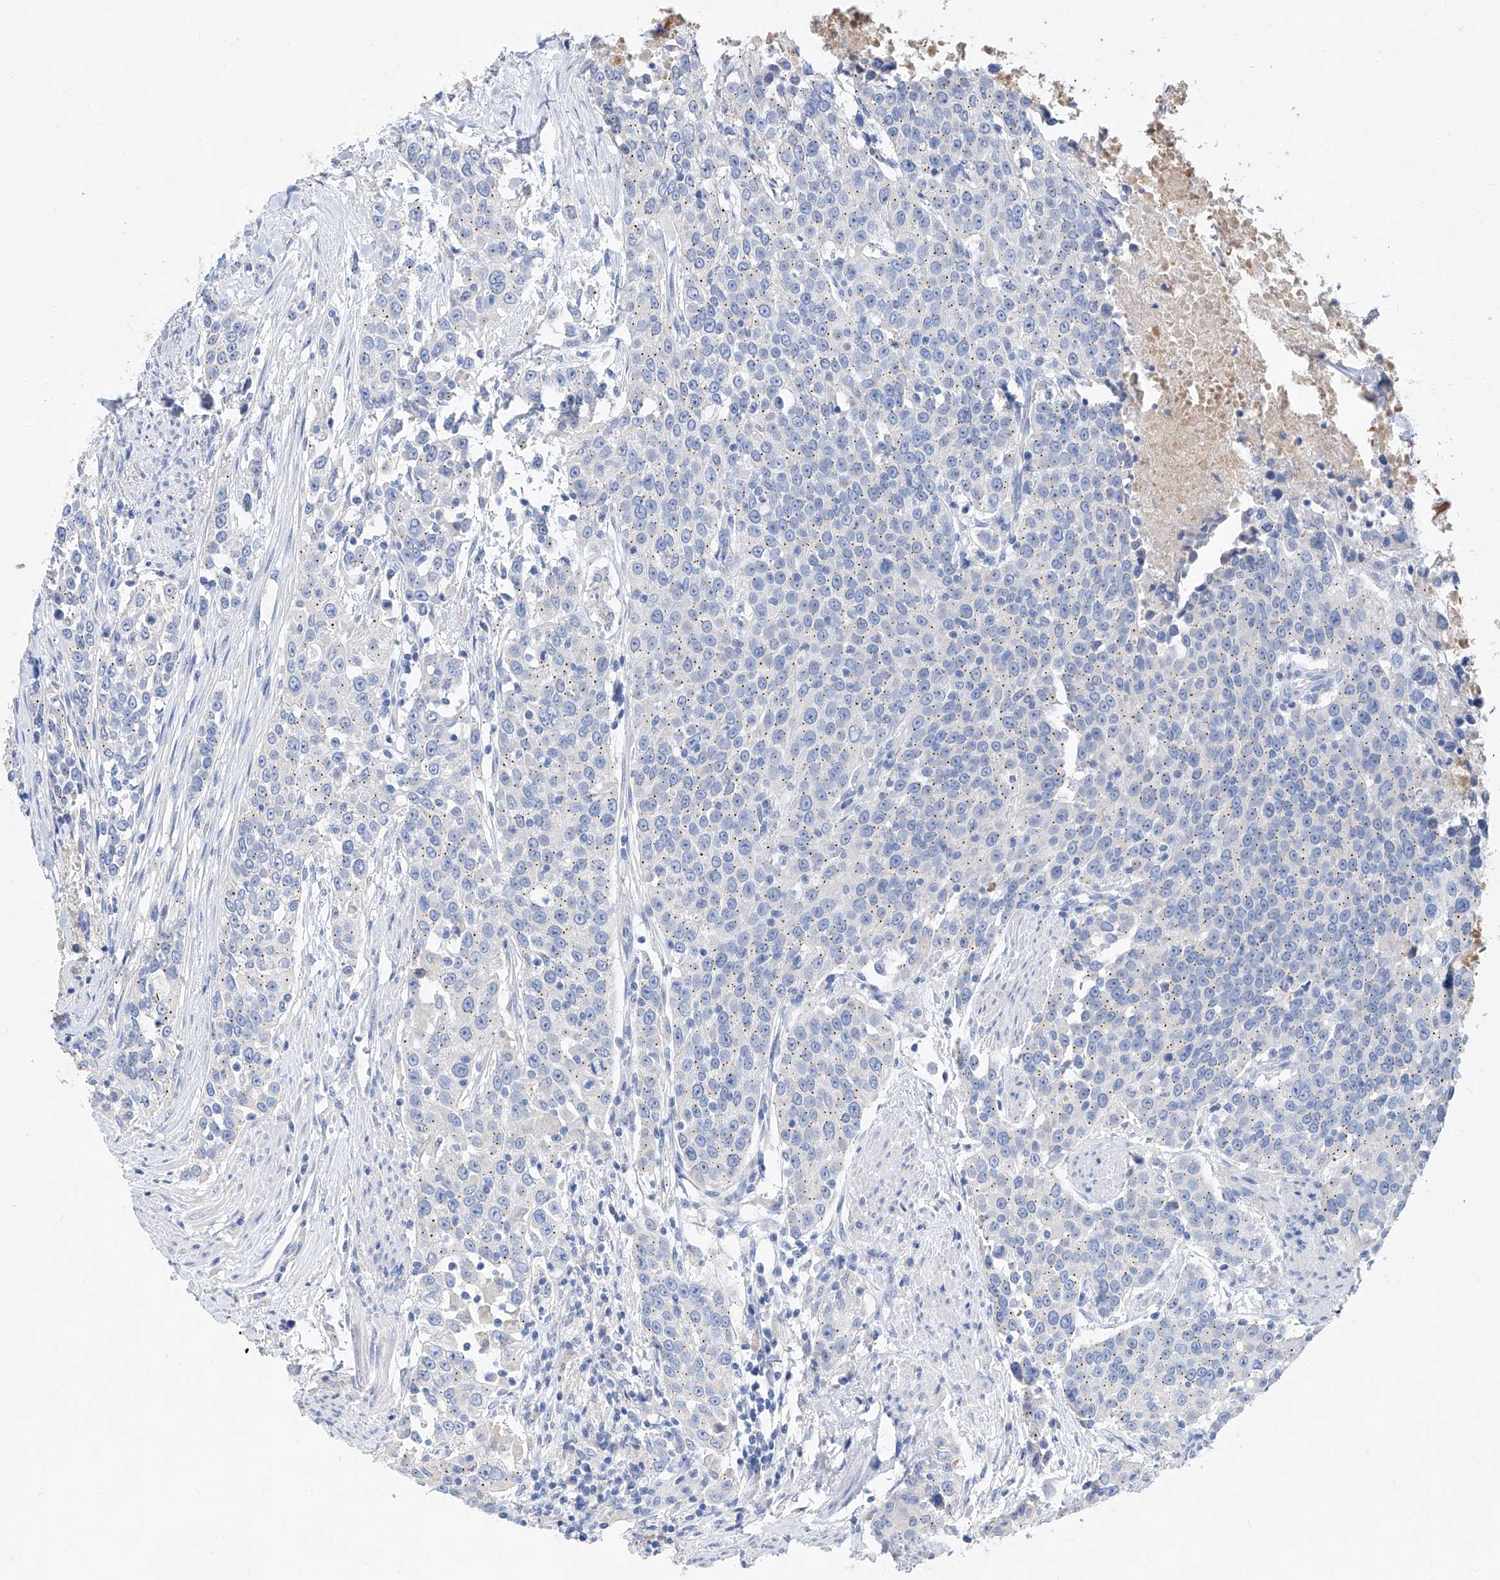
{"staining": {"intensity": "negative", "quantity": "none", "location": "none"}, "tissue": "urothelial cancer", "cell_type": "Tumor cells", "image_type": "cancer", "snomed": [{"axis": "morphology", "description": "Urothelial carcinoma, High grade"}, {"axis": "topography", "description": "Urinary bladder"}], "caption": "An IHC micrograph of high-grade urothelial carcinoma is shown. There is no staining in tumor cells of high-grade urothelial carcinoma.", "gene": "SLC25A29", "patient": {"sex": "female", "age": 80}}